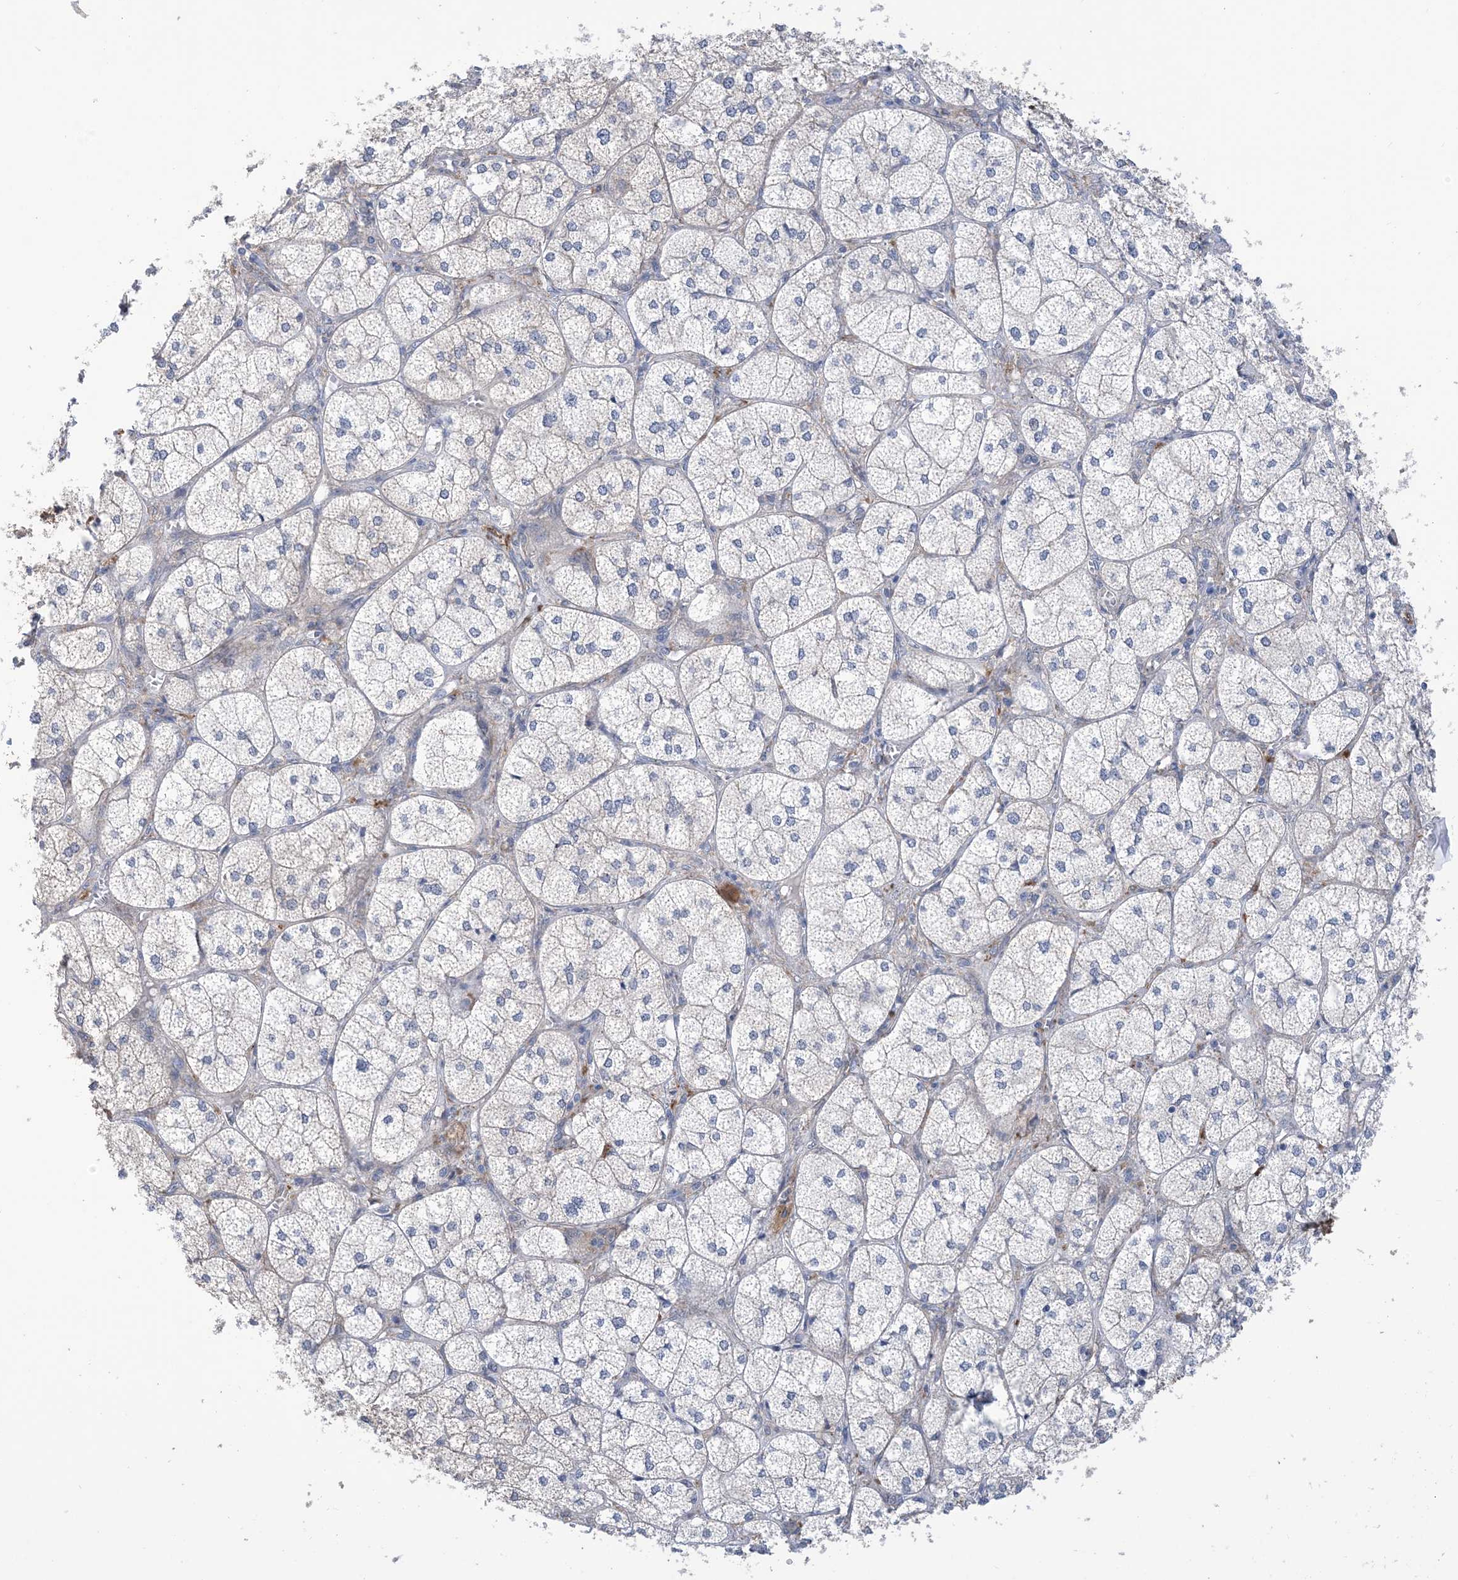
{"staining": {"intensity": "moderate", "quantity": "25%-75%", "location": "cytoplasmic/membranous"}, "tissue": "adrenal gland", "cell_type": "Glandular cells", "image_type": "normal", "snomed": [{"axis": "morphology", "description": "Normal tissue, NOS"}, {"axis": "topography", "description": "Adrenal gland"}], "caption": "Brown immunohistochemical staining in unremarkable human adrenal gland reveals moderate cytoplasmic/membranous expression in approximately 25%-75% of glandular cells. Nuclei are stained in blue.", "gene": "EHBP1", "patient": {"sex": "female", "age": 61}}